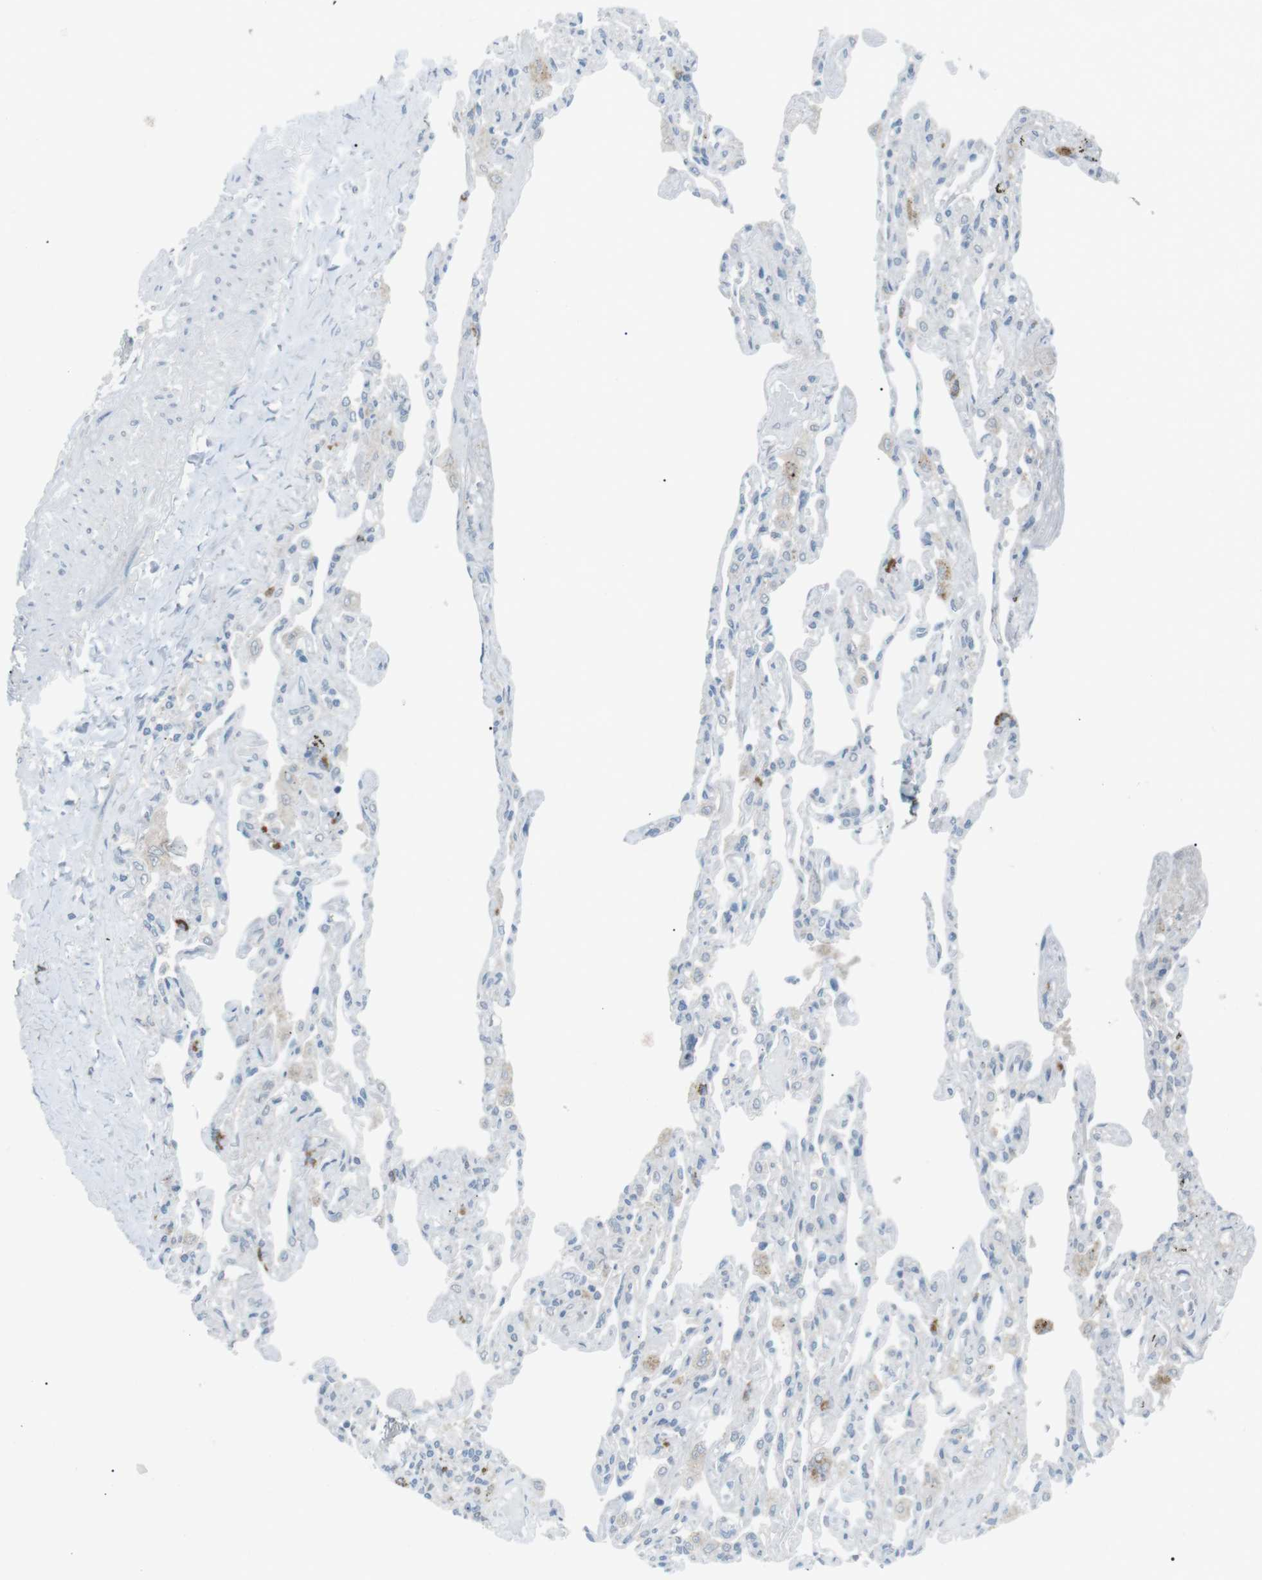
{"staining": {"intensity": "negative", "quantity": "none", "location": "none"}, "tissue": "lung", "cell_type": "Alveolar cells", "image_type": "normal", "snomed": [{"axis": "morphology", "description": "Normal tissue, NOS"}, {"axis": "topography", "description": "Lung"}], "caption": "IHC photomicrograph of normal lung stained for a protein (brown), which demonstrates no positivity in alveolar cells.", "gene": "FCRLA", "patient": {"sex": "male", "age": 59}}